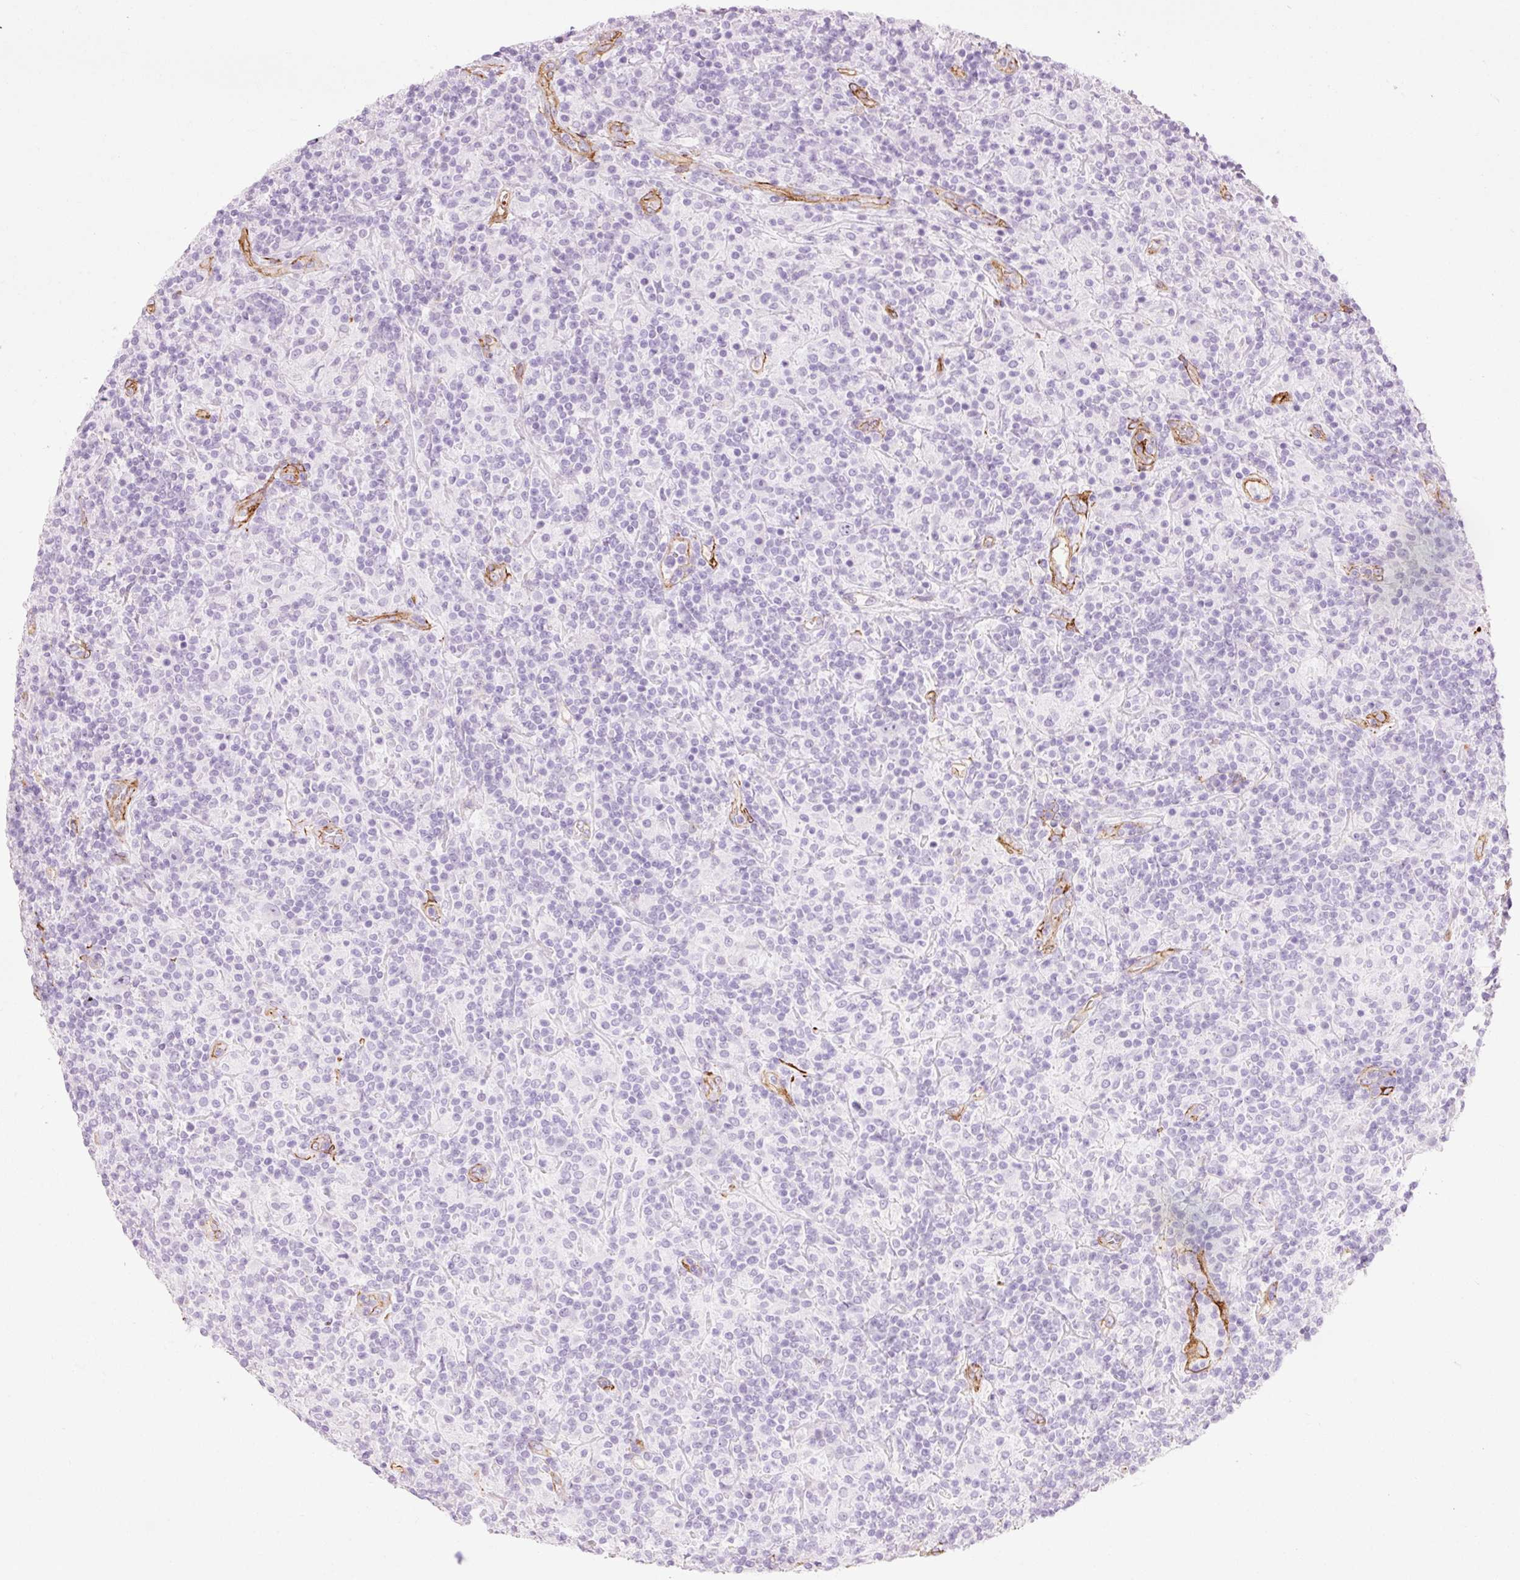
{"staining": {"intensity": "negative", "quantity": "none", "location": "none"}, "tissue": "lymphoma", "cell_type": "Tumor cells", "image_type": "cancer", "snomed": [{"axis": "morphology", "description": "Hodgkin's disease, NOS"}, {"axis": "topography", "description": "Lymph node"}], "caption": "This is a micrograph of immunohistochemistry staining of lymphoma, which shows no positivity in tumor cells.", "gene": "CAV1", "patient": {"sex": "male", "age": 70}}